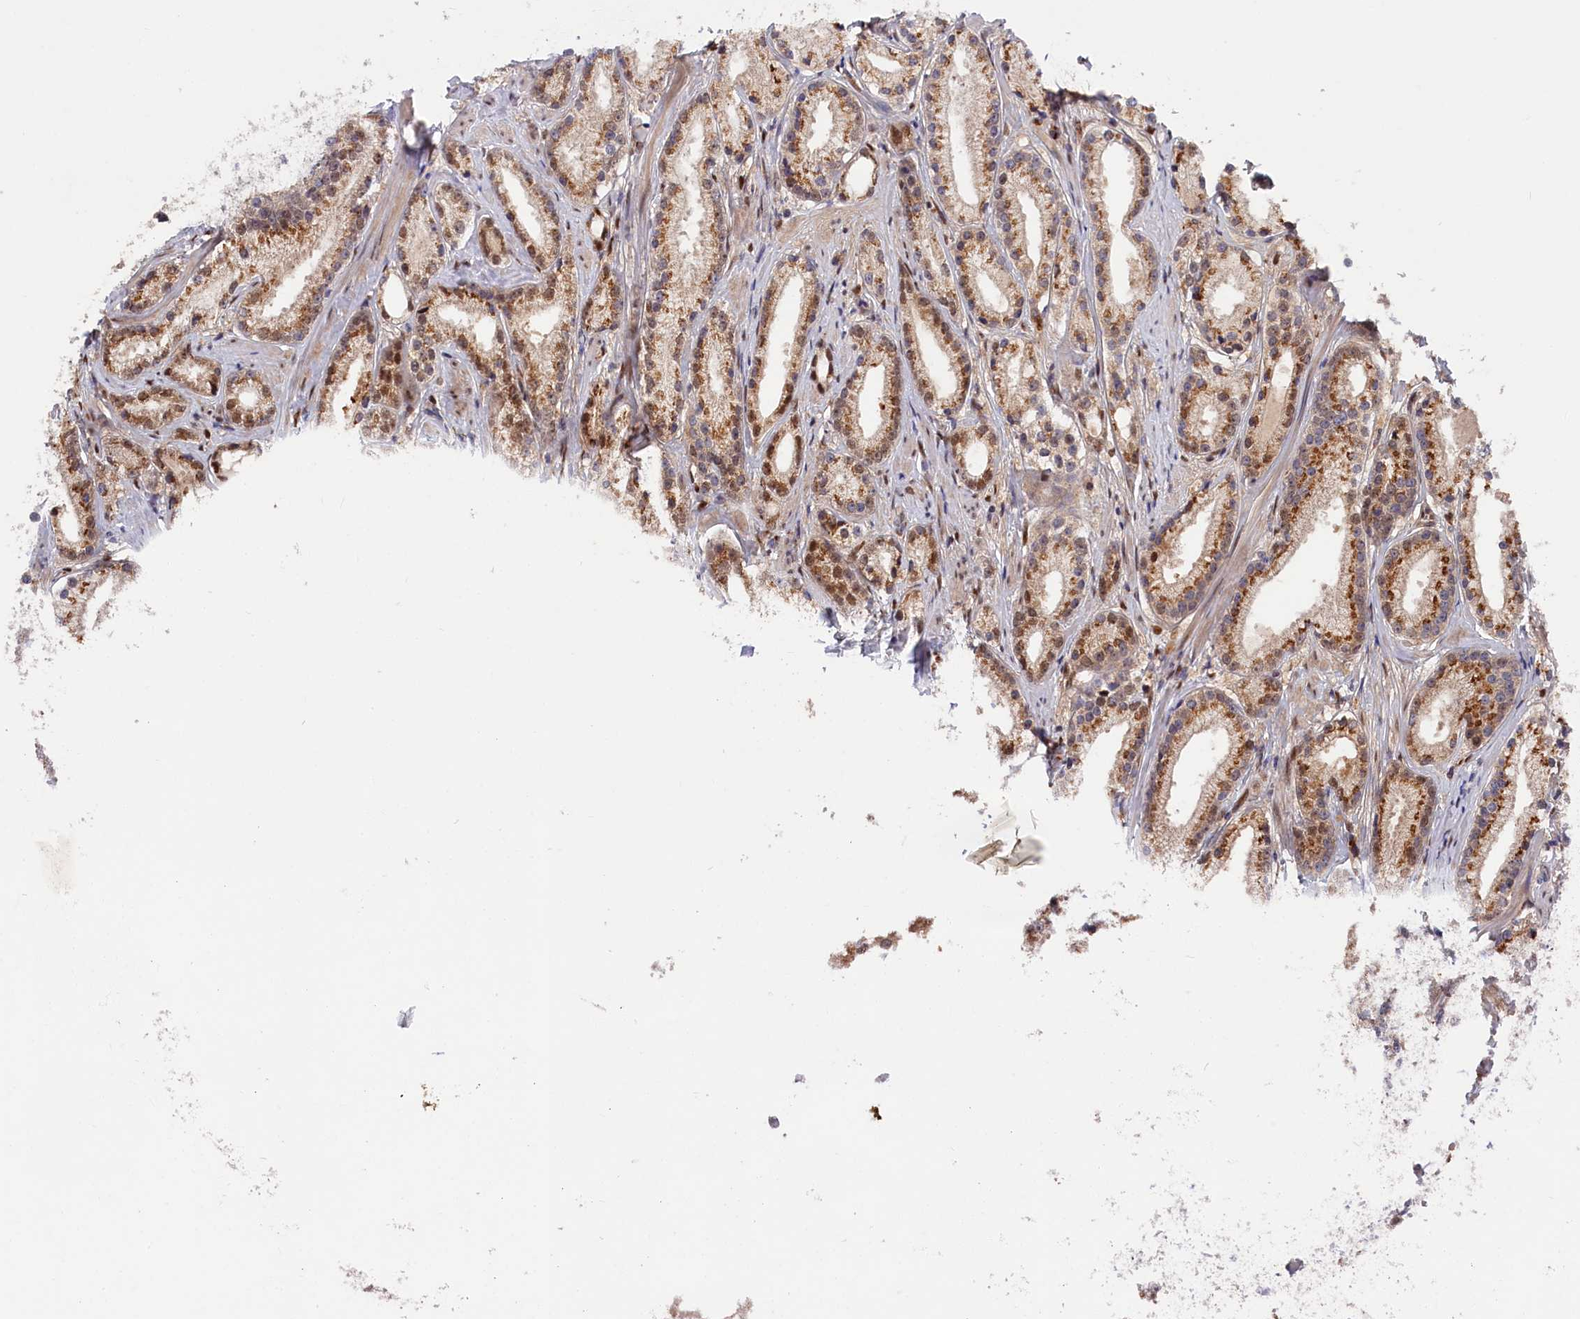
{"staining": {"intensity": "moderate", "quantity": ">75%", "location": "cytoplasmic/membranous,nuclear"}, "tissue": "prostate cancer", "cell_type": "Tumor cells", "image_type": "cancer", "snomed": [{"axis": "morphology", "description": "Adenocarcinoma, Low grade"}, {"axis": "topography", "description": "Prostate"}], "caption": "Brown immunohistochemical staining in human prostate cancer displays moderate cytoplasmic/membranous and nuclear positivity in approximately >75% of tumor cells. Using DAB (3,3'-diaminobenzidine) (brown) and hematoxylin (blue) stains, captured at high magnification using brightfield microscopy.", "gene": "CHST12", "patient": {"sex": "male", "age": 57}}